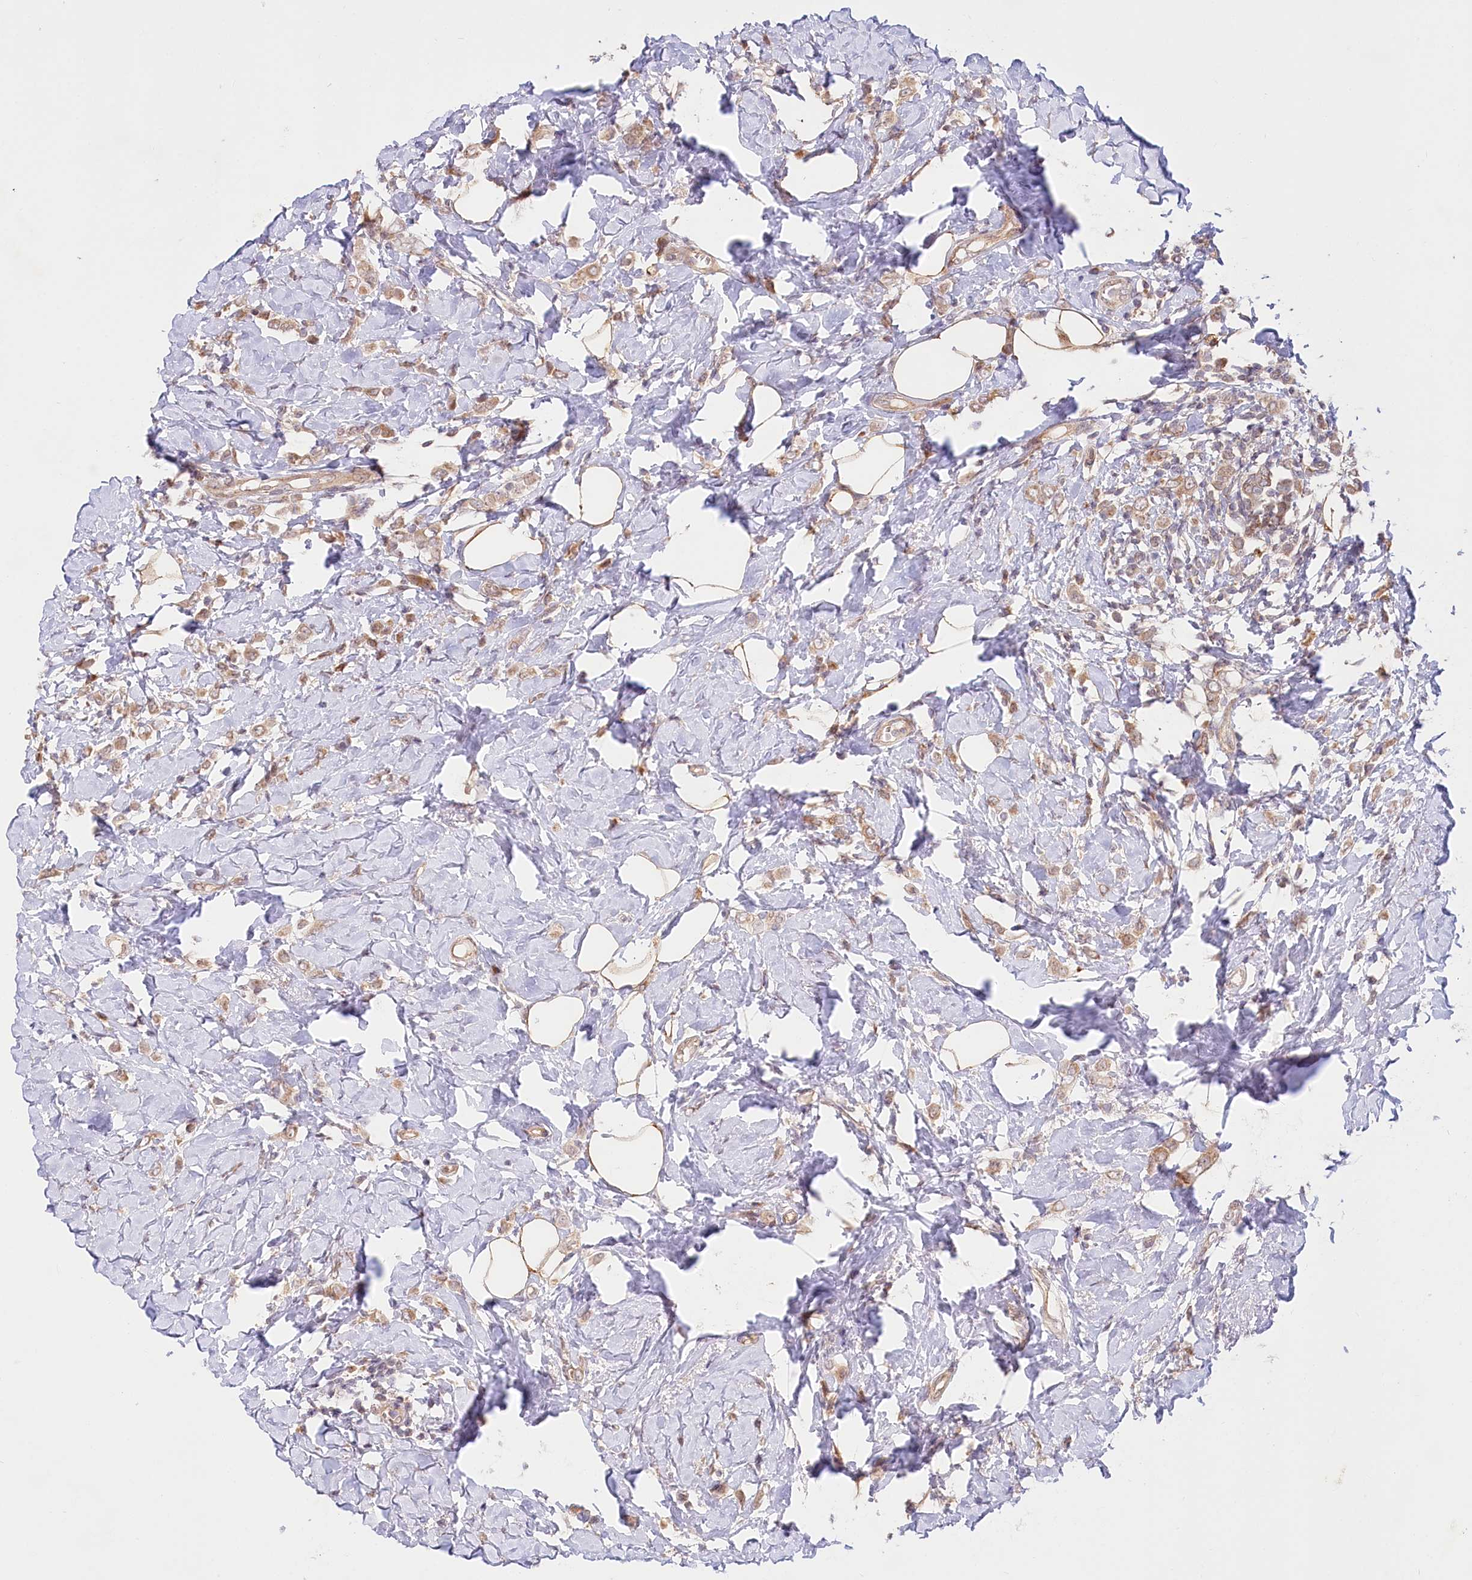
{"staining": {"intensity": "weak", "quantity": ">75%", "location": "cytoplasmic/membranous"}, "tissue": "breast cancer", "cell_type": "Tumor cells", "image_type": "cancer", "snomed": [{"axis": "morphology", "description": "Lobular carcinoma"}, {"axis": "topography", "description": "Breast"}], "caption": "Immunohistochemistry (IHC) micrograph of breast cancer (lobular carcinoma) stained for a protein (brown), which exhibits low levels of weak cytoplasmic/membranous expression in approximately >75% of tumor cells.", "gene": "CEP70", "patient": {"sex": "female", "age": 47}}